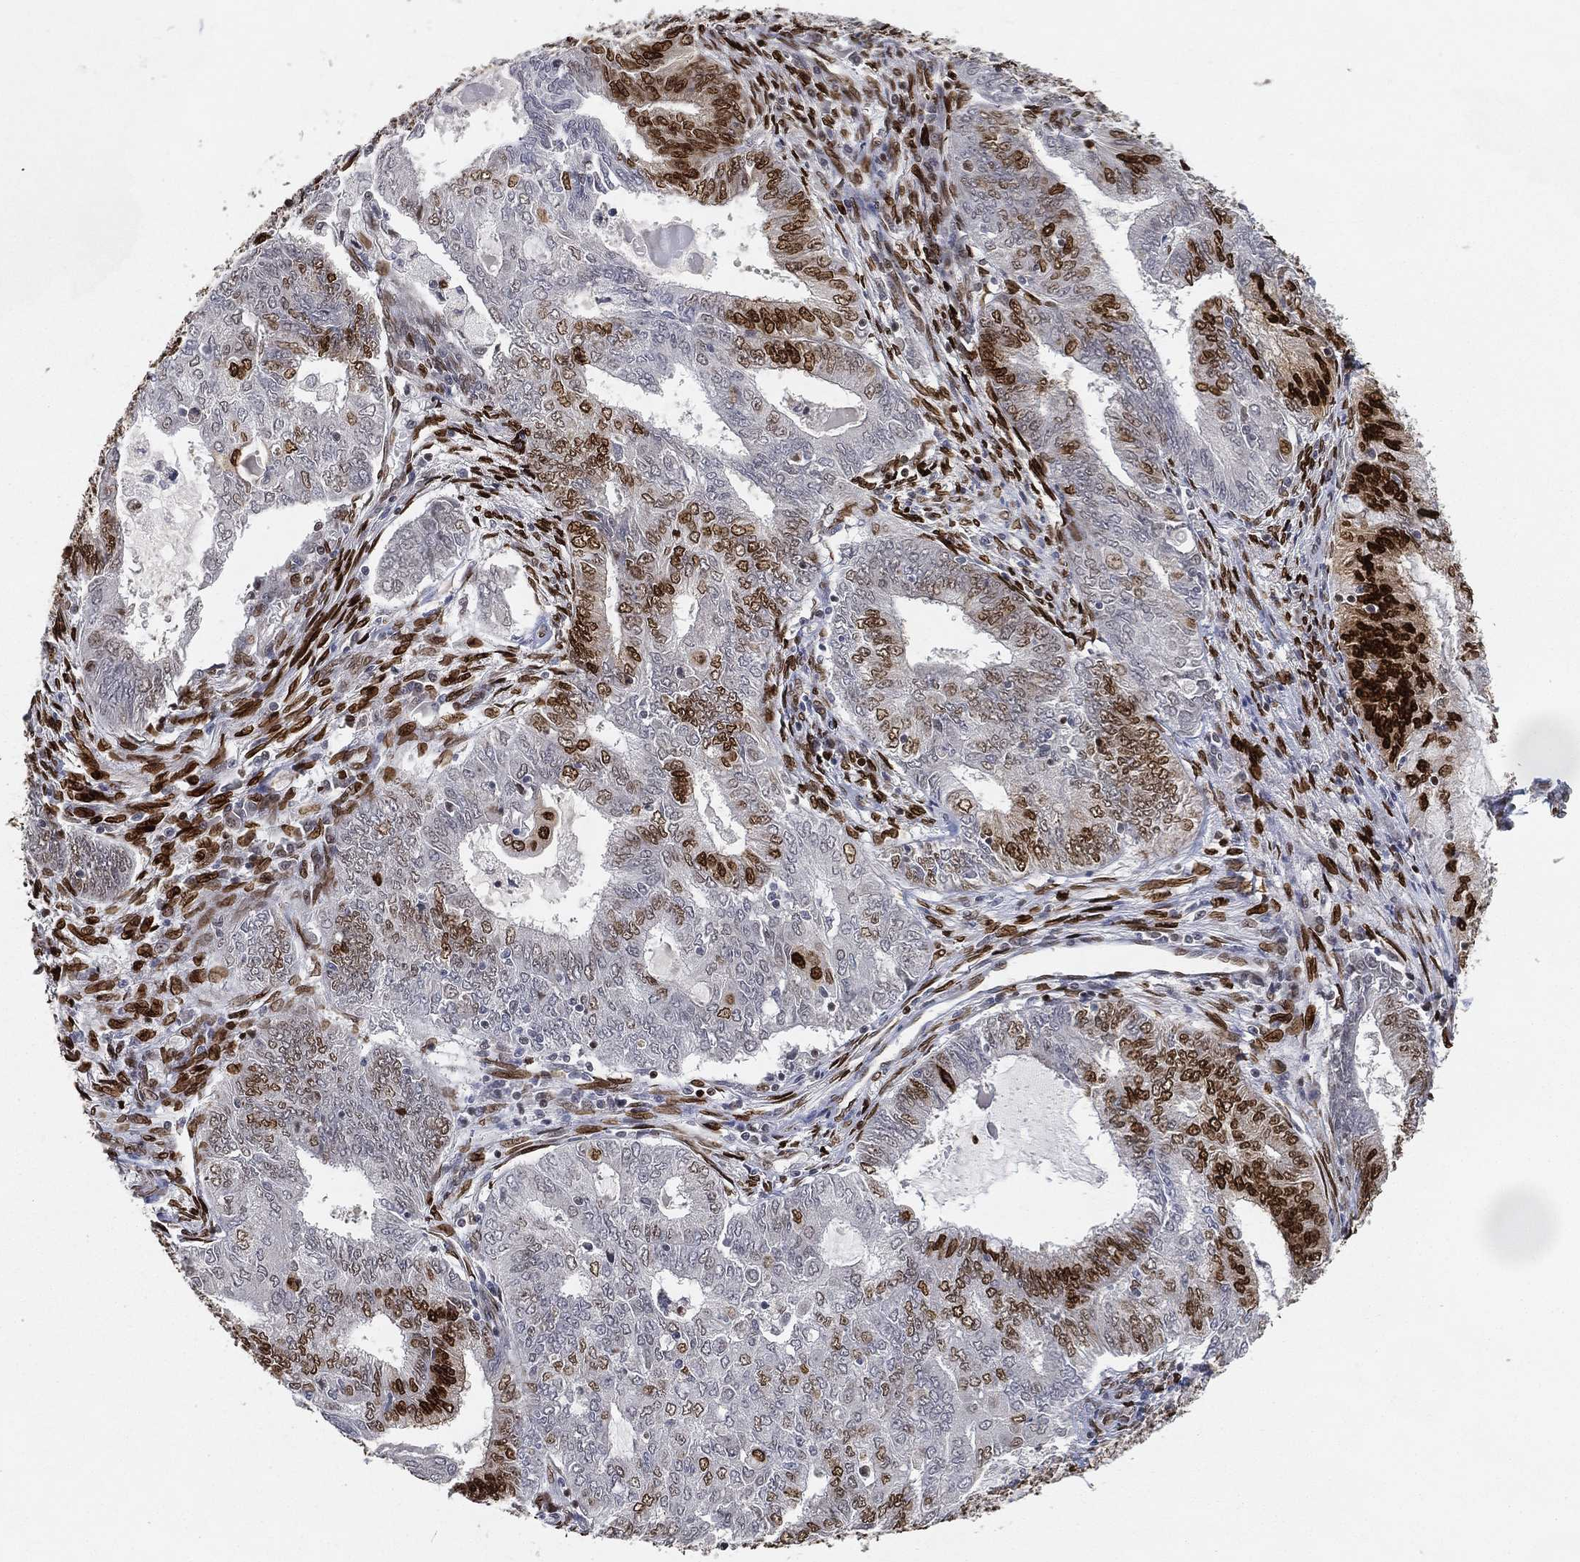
{"staining": {"intensity": "strong", "quantity": "25%-75%", "location": "nuclear"}, "tissue": "endometrial cancer", "cell_type": "Tumor cells", "image_type": "cancer", "snomed": [{"axis": "morphology", "description": "Adenocarcinoma, NOS"}, {"axis": "topography", "description": "Endometrium"}], "caption": "Endometrial cancer (adenocarcinoma) was stained to show a protein in brown. There is high levels of strong nuclear expression in approximately 25%-75% of tumor cells.", "gene": "LMNB1", "patient": {"sex": "female", "age": 62}}